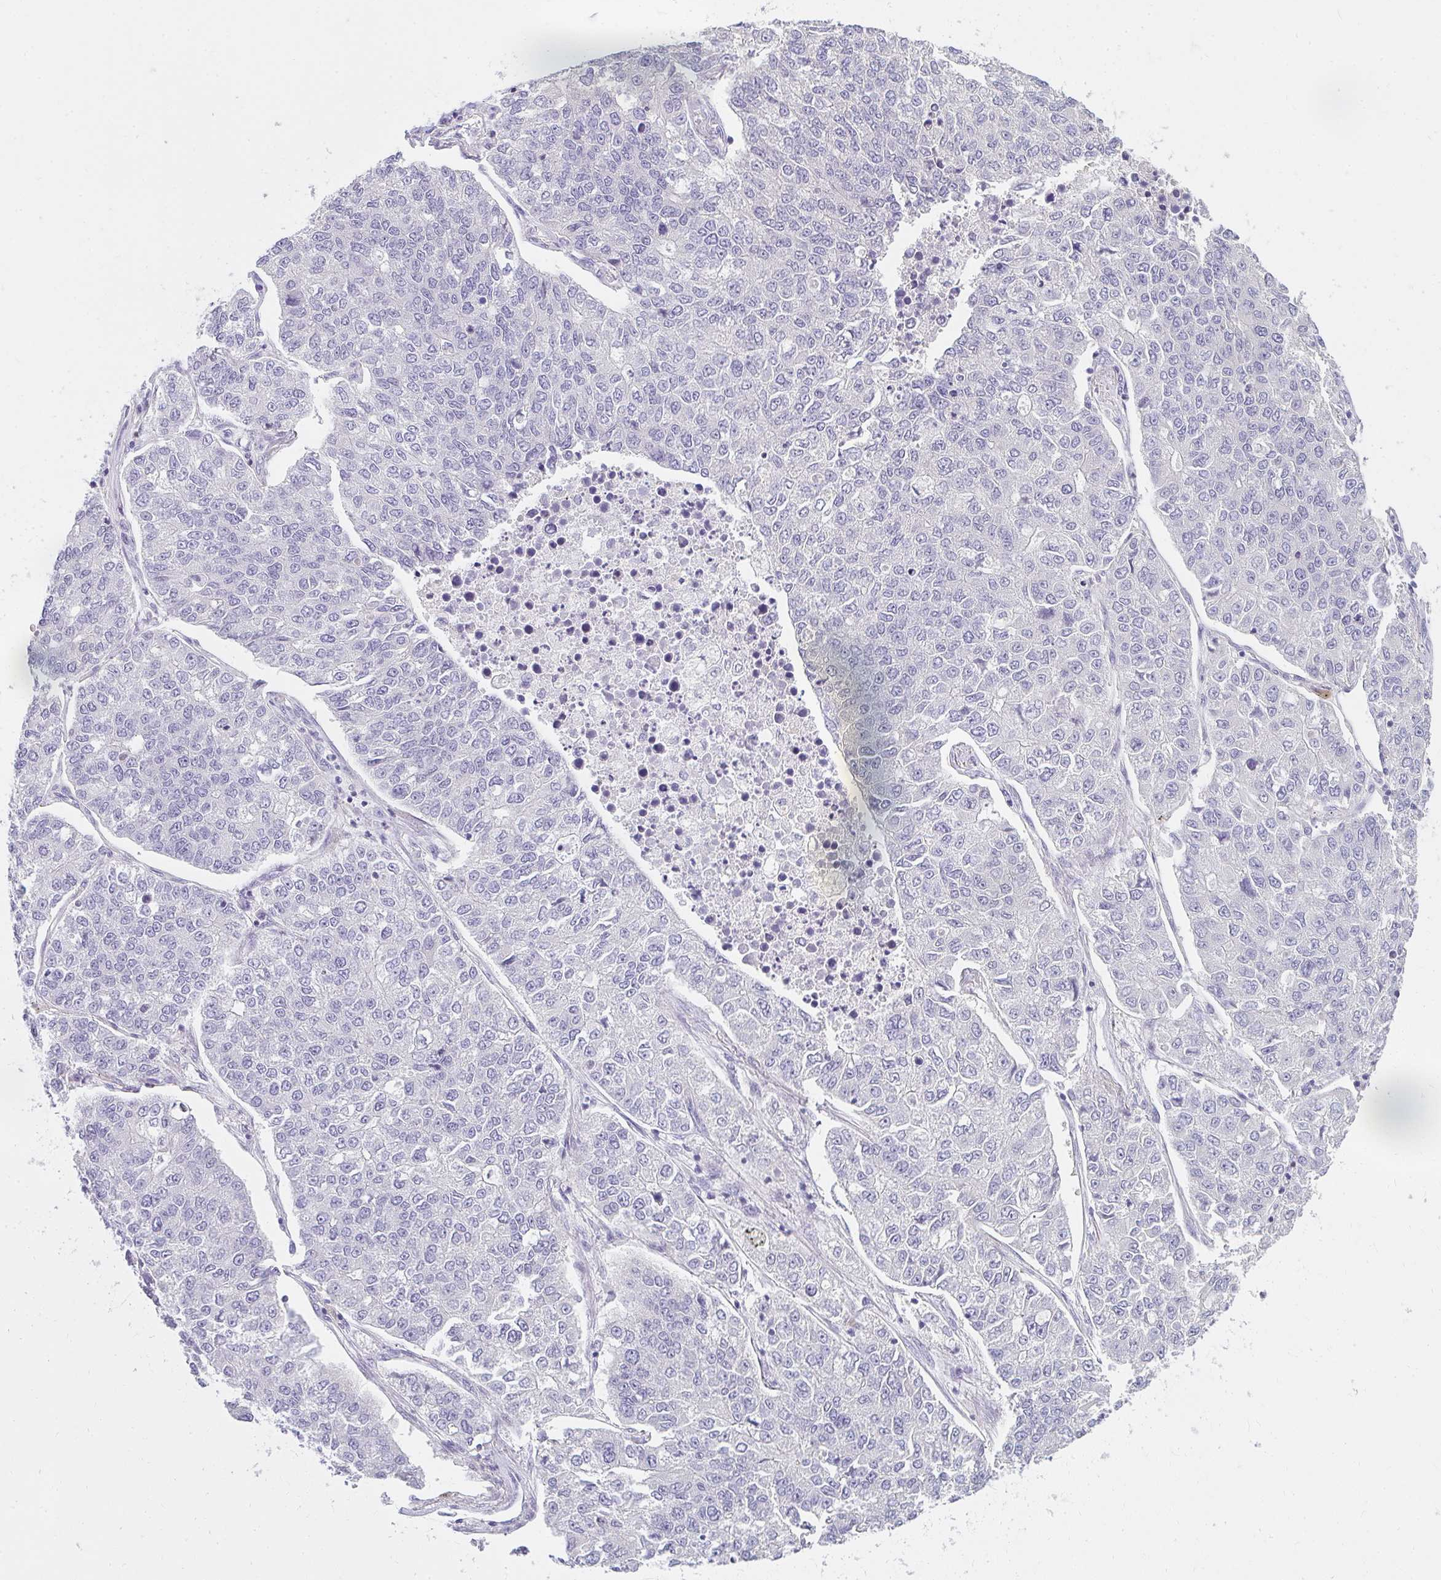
{"staining": {"intensity": "negative", "quantity": "none", "location": "none"}, "tissue": "lung cancer", "cell_type": "Tumor cells", "image_type": "cancer", "snomed": [{"axis": "morphology", "description": "Adenocarcinoma, NOS"}, {"axis": "topography", "description": "Lung"}], "caption": "Lung adenocarcinoma was stained to show a protein in brown. There is no significant expression in tumor cells.", "gene": "PPP1R3G", "patient": {"sex": "male", "age": 49}}